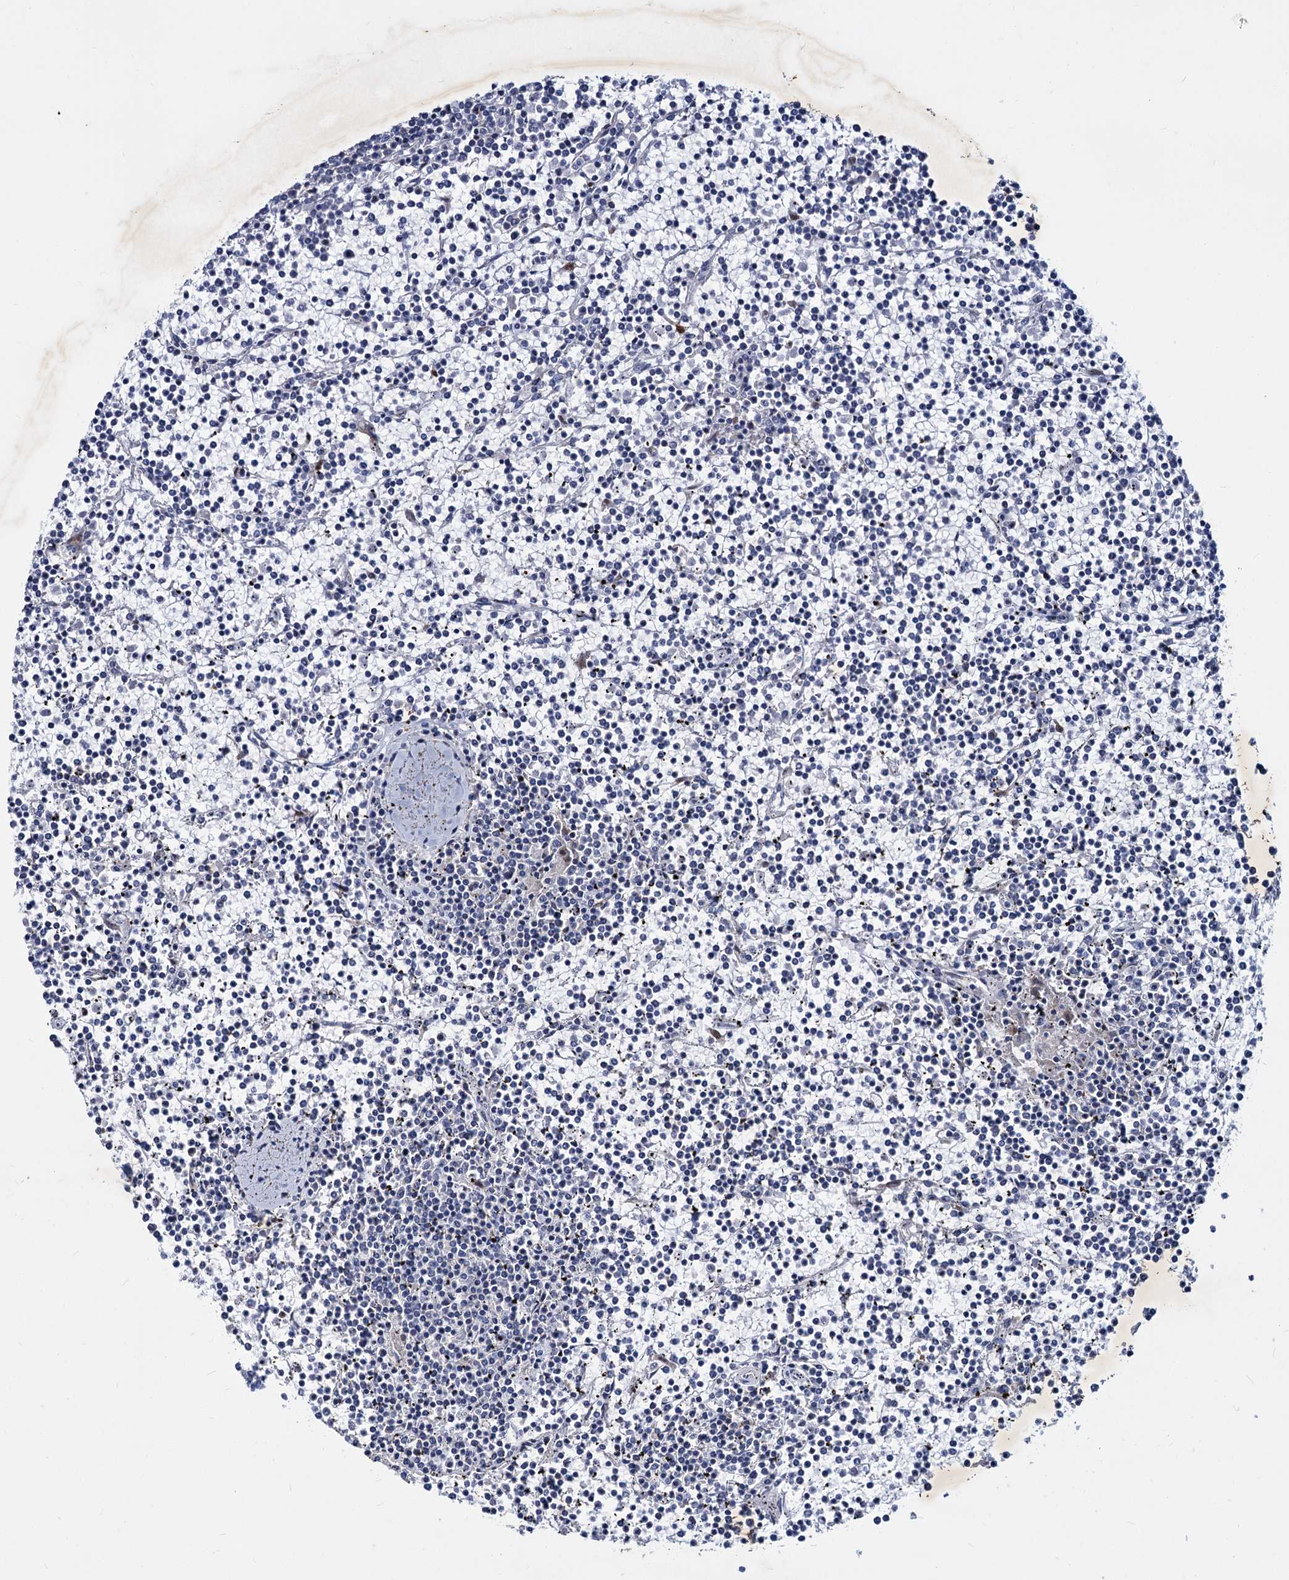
{"staining": {"intensity": "negative", "quantity": "none", "location": "none"}, "tissue": "lymphoma", "cell_type": "Tumor cells", "image_type": "cancer", "snomed": [{"axis": "morphology", "description": "Malignant lymphoma, non-Hodgkin's type, Low grade"}, {"axis": "topography", "description": "Spleen"}], "caption": "Tumor cells show no significant positivity in malignant lymphoma, non-Hodgkin's type (low-grade).", "gene": "AGBL4", "patient": {"sex": "female", "age": 19}}